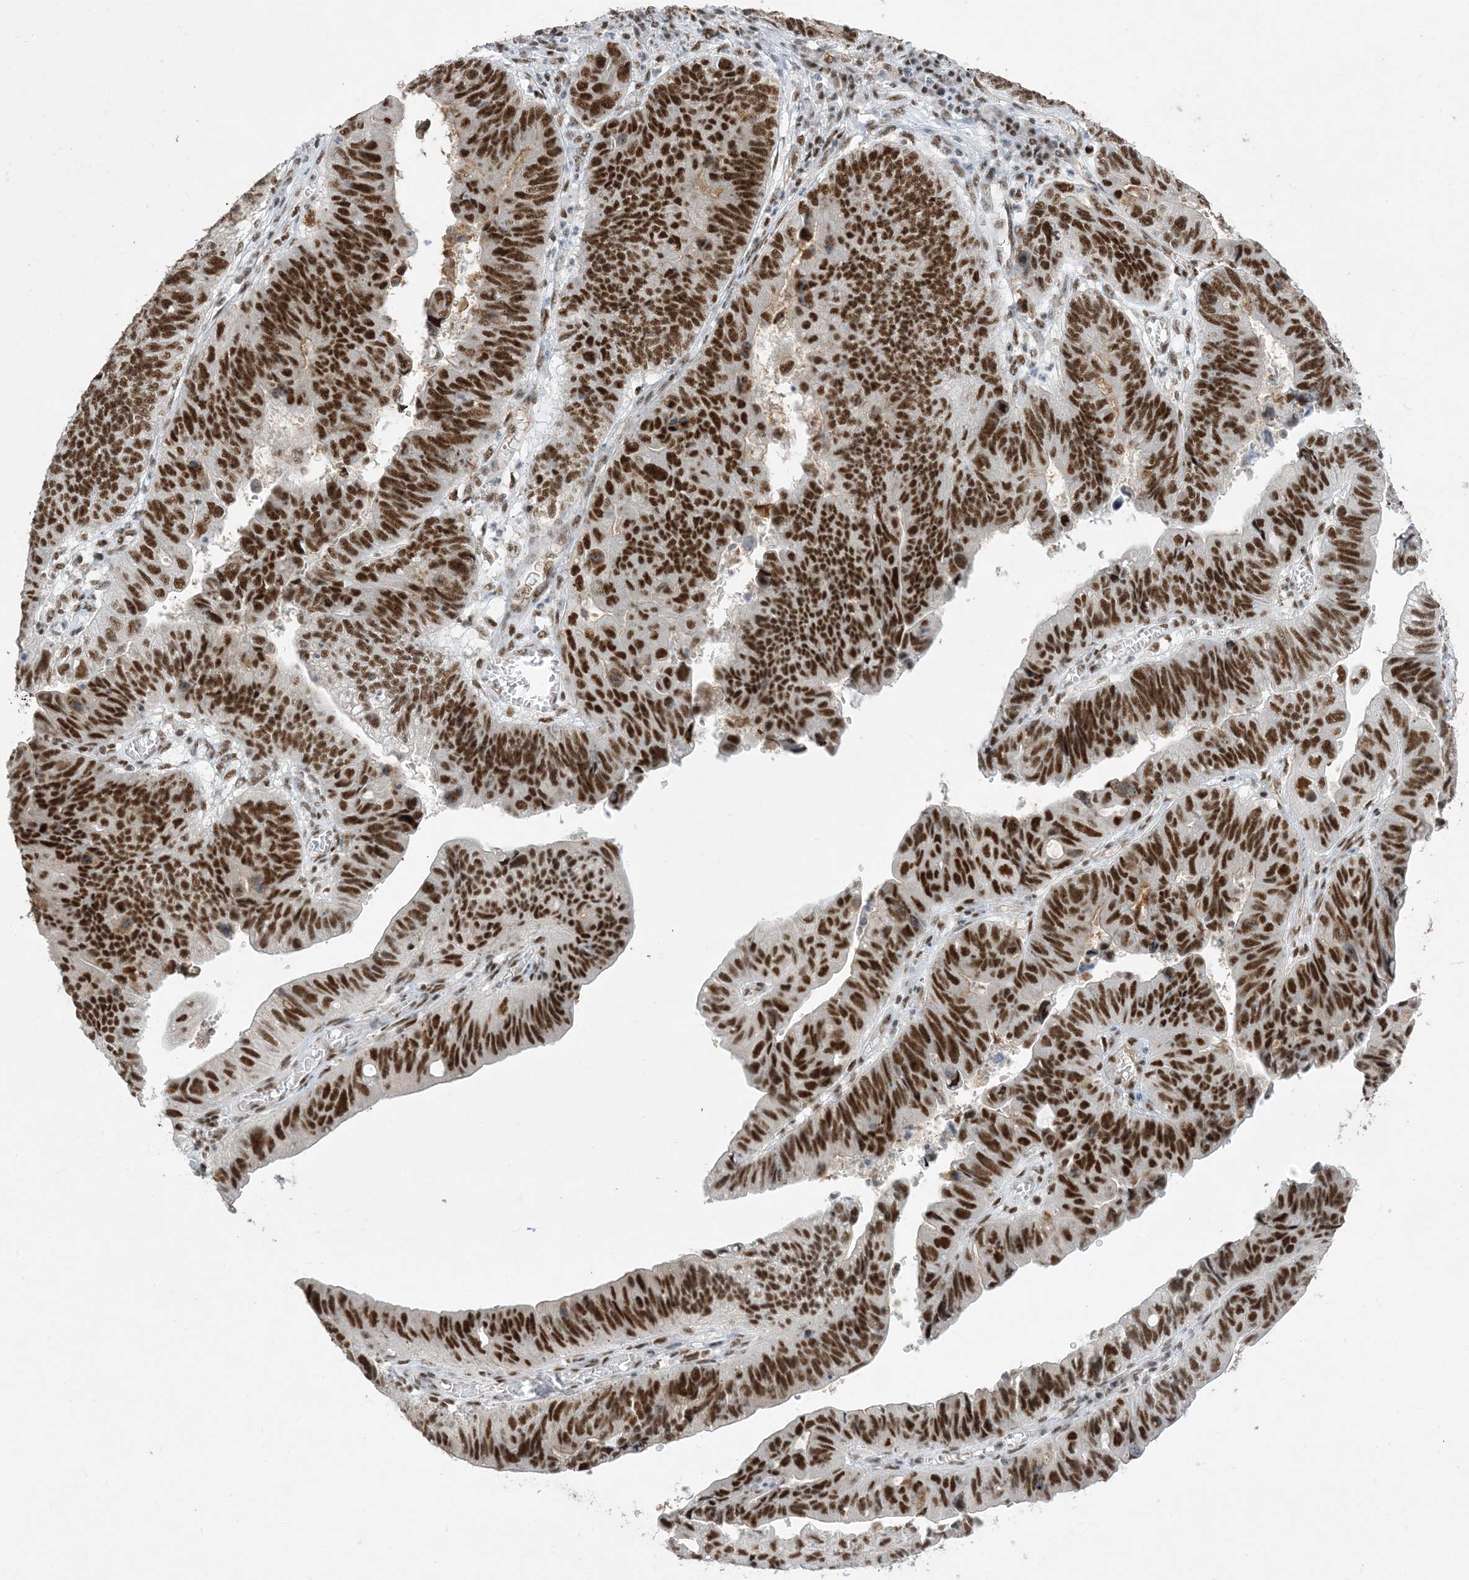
{"staining": {"intensity": "strong", "quantity": ">75%", "location": "nuclear"}, "tissue": "stomach cancer", "cell_type": "Tumor cells", "image_type": "cancer", "snomed": [{"axis": "morphology", "description": "Adenocarcinoma, NOS"}, {"axis": "topography", "description": "Stomach"}], "caption": "Strong nuclear expression is present in about >75% of tumor cells in stomach adenocarcinoma.", "gene": "SF3A3", "patient": {"sex": "male", "age": 59}}